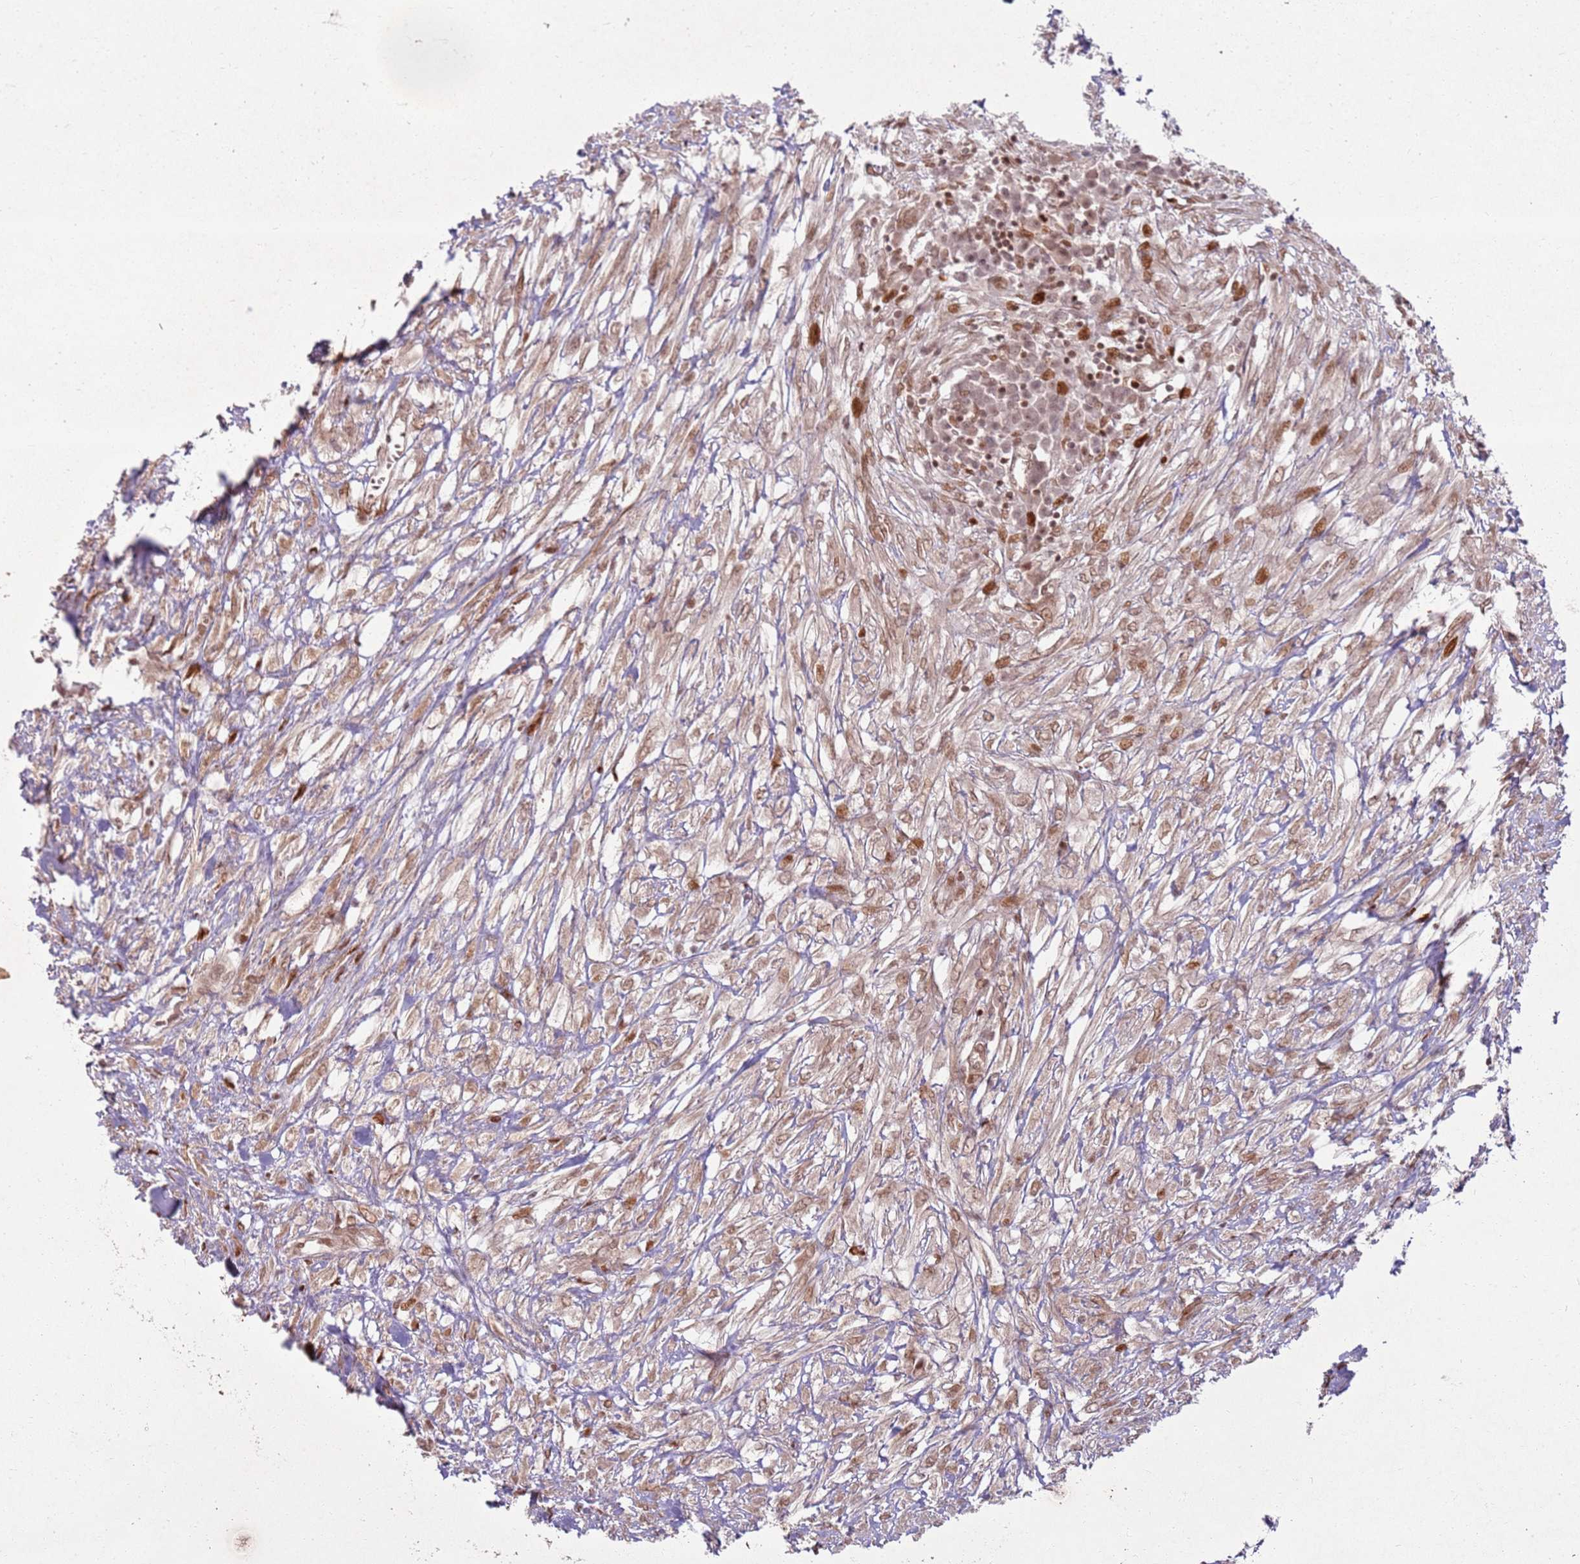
{"staining": {"intensity": "moderate", "quantity": ">75%", "location": "cytoplasmic/membranous,nuclear"}, "tissue": "colorectal cancer", "cell_type": "Tumor cells", "image_type": "cancer", "snomed": [{"axis": "morphology", "description": "Adenocarcinoma, NOS"}, {"axis": "topography", "description": "Colon"}], "caption": "Colorectal cancer (adenocarcinoma) stained with DAB immunohistochemistry reveals medium levels of moderate cytoplasmic/membranous and nuclear positivity in approximately >75% of tumor cells.", "gene": "KLHL36", "patient": {"sex": "male", "age": 51}}